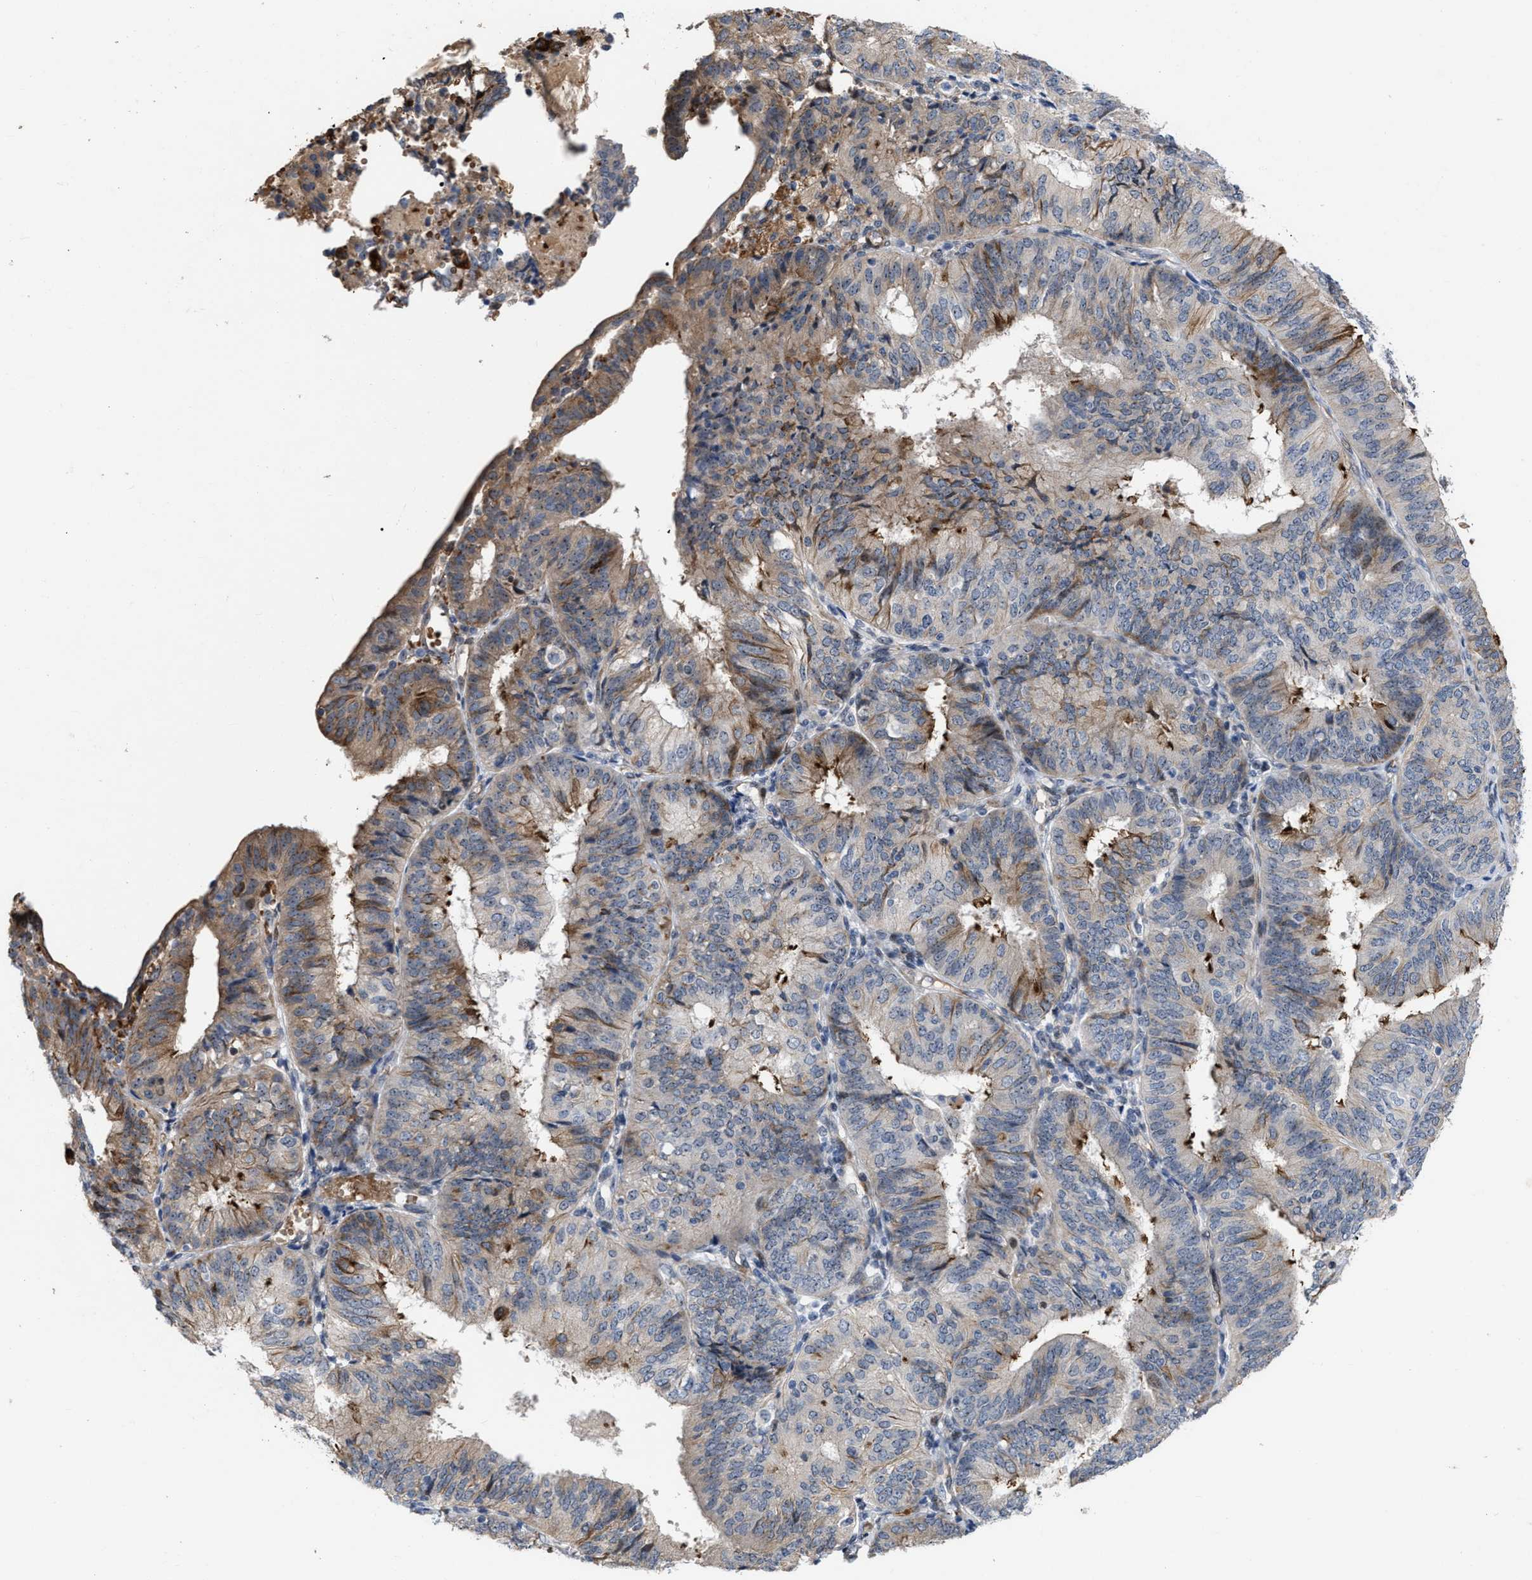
{"staining": {"intensity": "moderate", "quantity": "<25%", "location": "cytoplasmic/membranous"}, "tissue": "endometrial cancer", "cell_type": "Tumor cells", "image_type": "cancer", "snomed": [{"axis": "morphology", "description": "Adenocarcinoma, NOS"}, {"axis": "topography", "description": "Endometrium"}], "caption": "Tumor cells demonstrate moderate cytoplasmic/membranous expression in approximately <25% of cells in adenocarcinoma (endometrial). Using DAB (3,3'-diaminobenzidine) (brown) and hematoxylin (blue) stains, captured at high magnification using brightfield microscopy.", "gene": "POLR1F", "patient": {"sex": "female", "age": 58}}